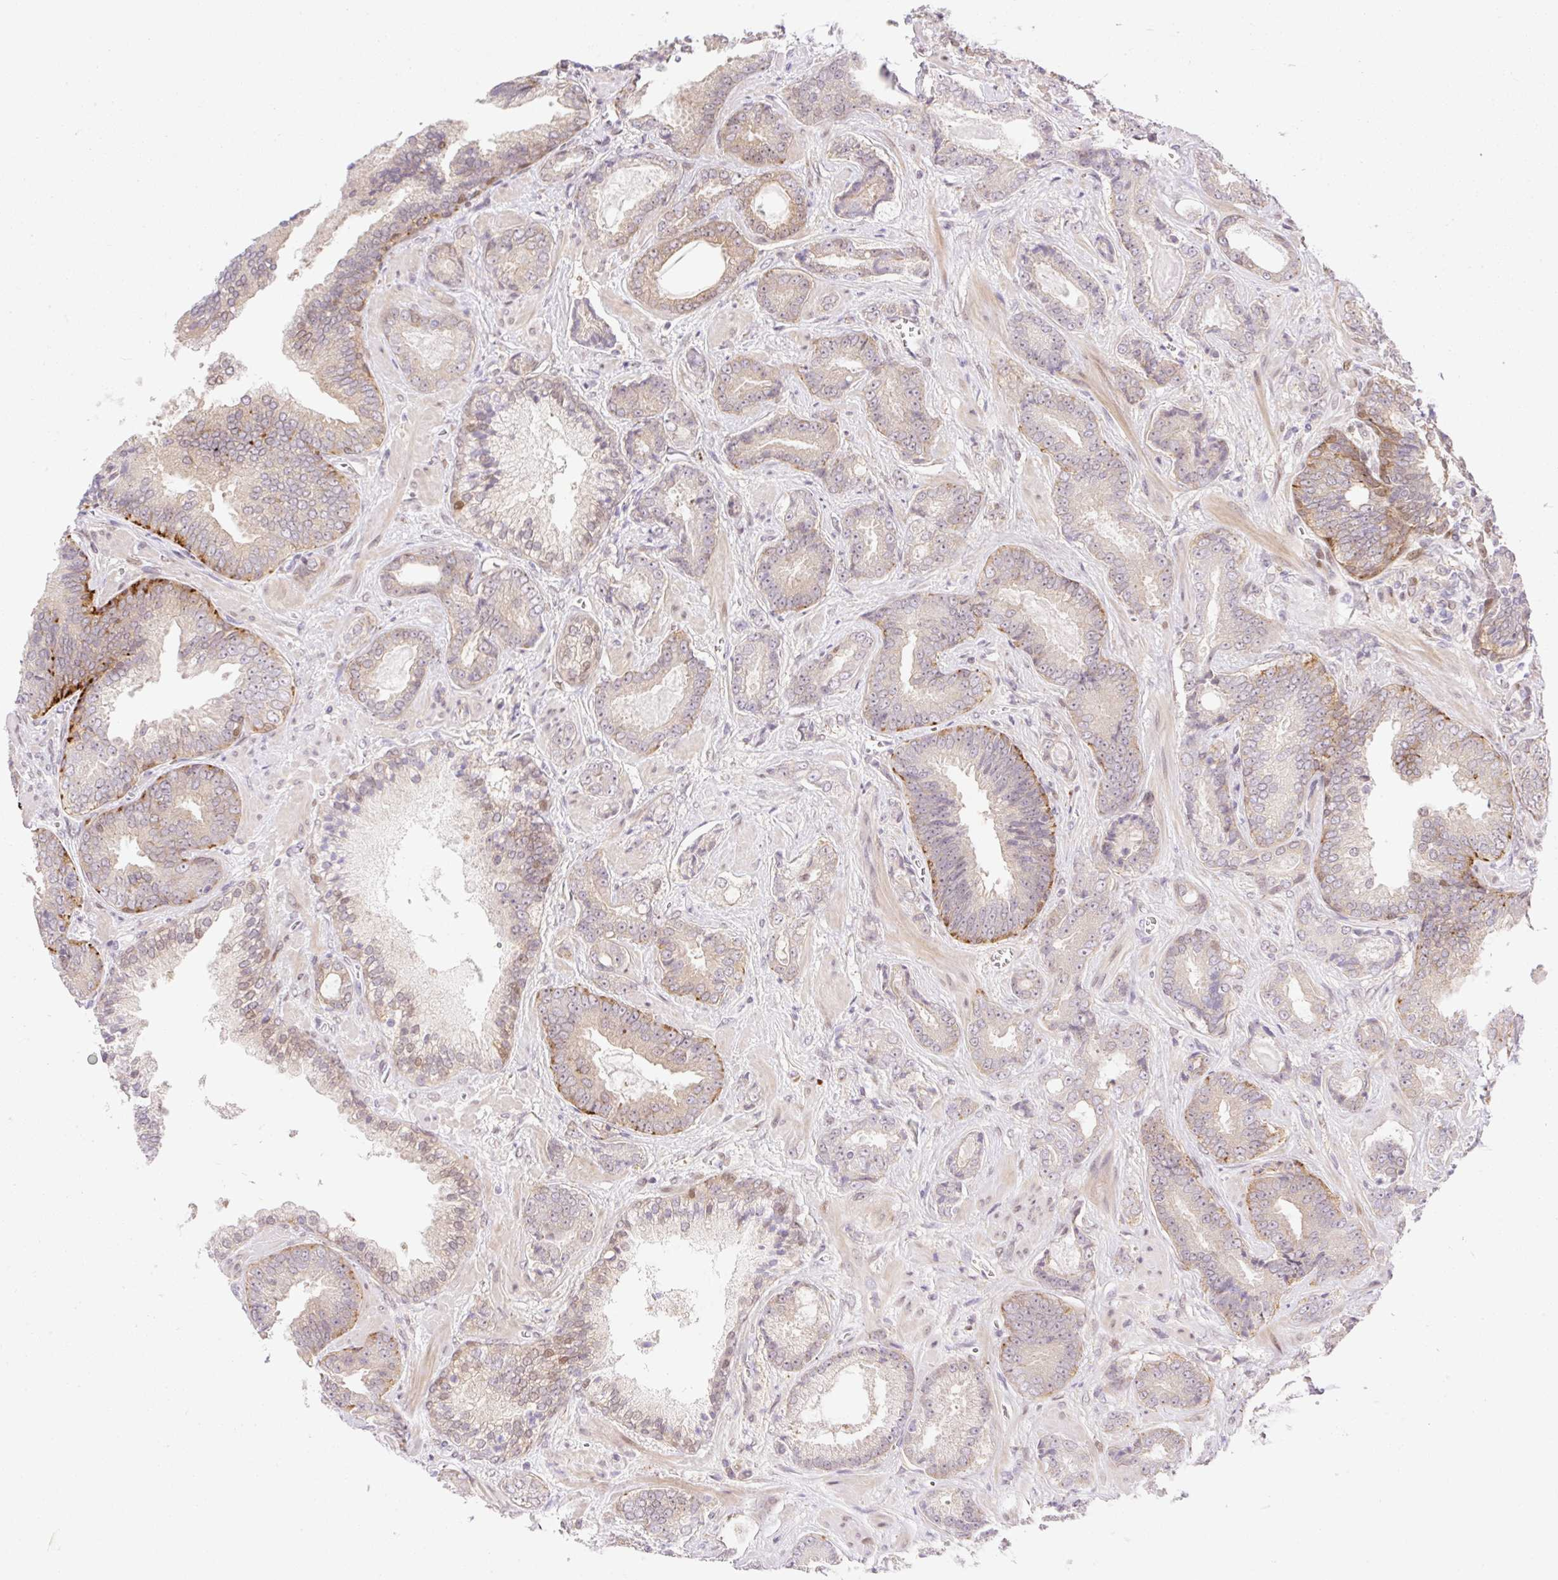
{"staining": {"intensity": "moderate", "quantity": "<25%", "location": "cytoplasmic/membranous"}, "tissue": "prostate cancer", "cell_type": "Tumor cells", "image_type": "cancer", "snomed": [{"axis": "morphology", "description": "Adenocarcinoma, Low grade"}, {"axis": "topography", "description": "Prostate"}], "caption": "High-power microscopy captured an immunohistochemistry micrograph of prostate cancer, revealing moderate cytoplasmic/membranous expression in about <25% of tumor cells.", "gene": "ZFP41", "patient": {"sex": "male", "age": 62}}